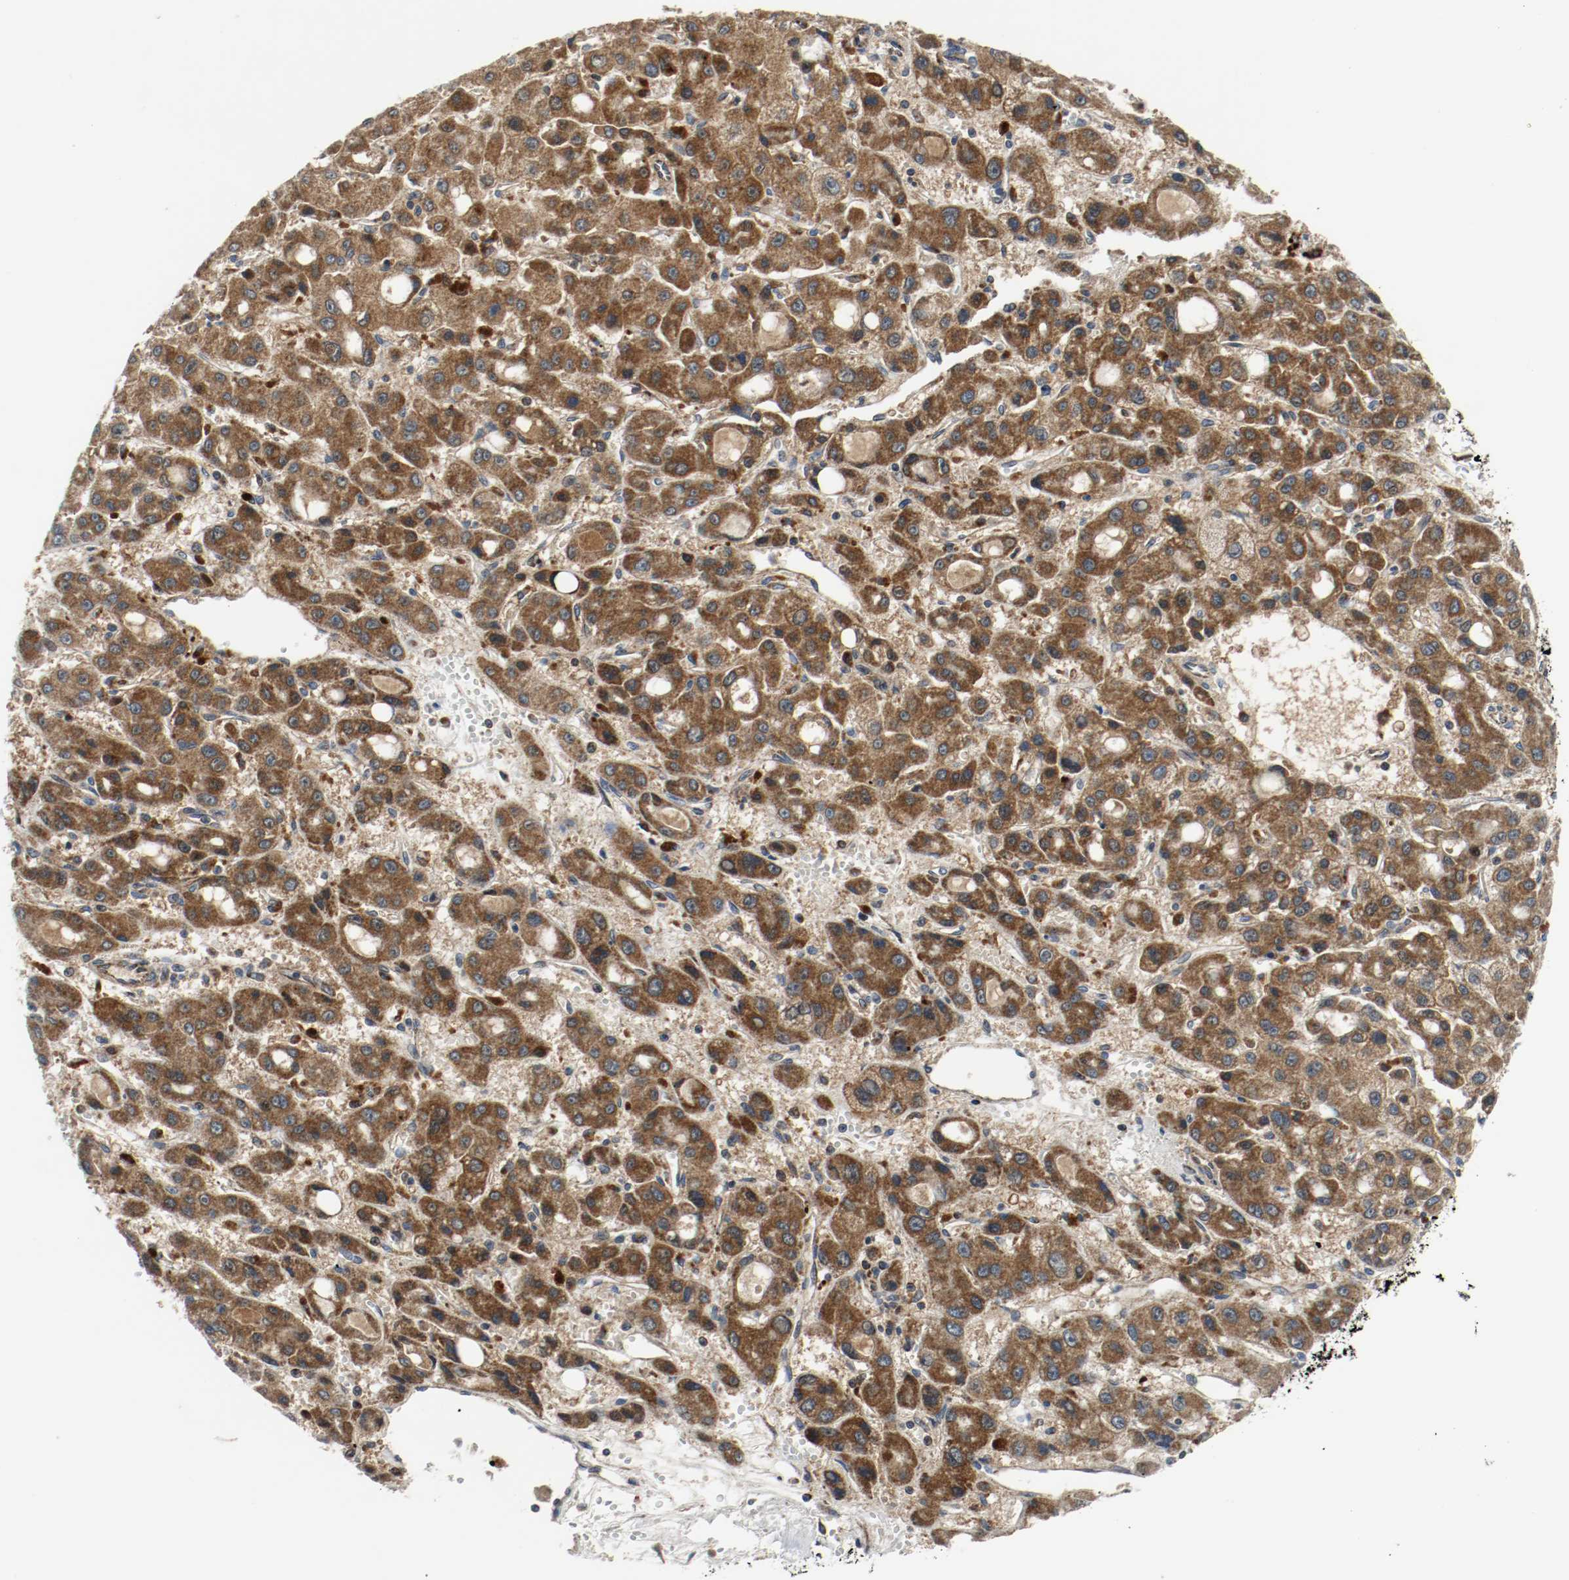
{"staining": {"intensity": "strong", "quantity": ">75%", "location": "cytoplasmic/membranous"}, "tissue": "liver cancer", "cell_type": "Tumor cells", "image_type": "cancer", "snomed": [{"axis": "morphology", "description": "Carcinoma, Hepatocellular, NOS"}, {"axis": "topography", "description": "Liver"}], "caption": "Immunohistochemistry (IHC) histopathology image of neoplastic tissue: human liver cancer stained using IHC shows high levels of strong protein expression localized specifically in the cytoplasmic/membranous of tumor cells, appearing as a cytoplasmic/membranous brown color.", "gene": "TXNRD1", "patient": {"sex": "male", "age": 55}}